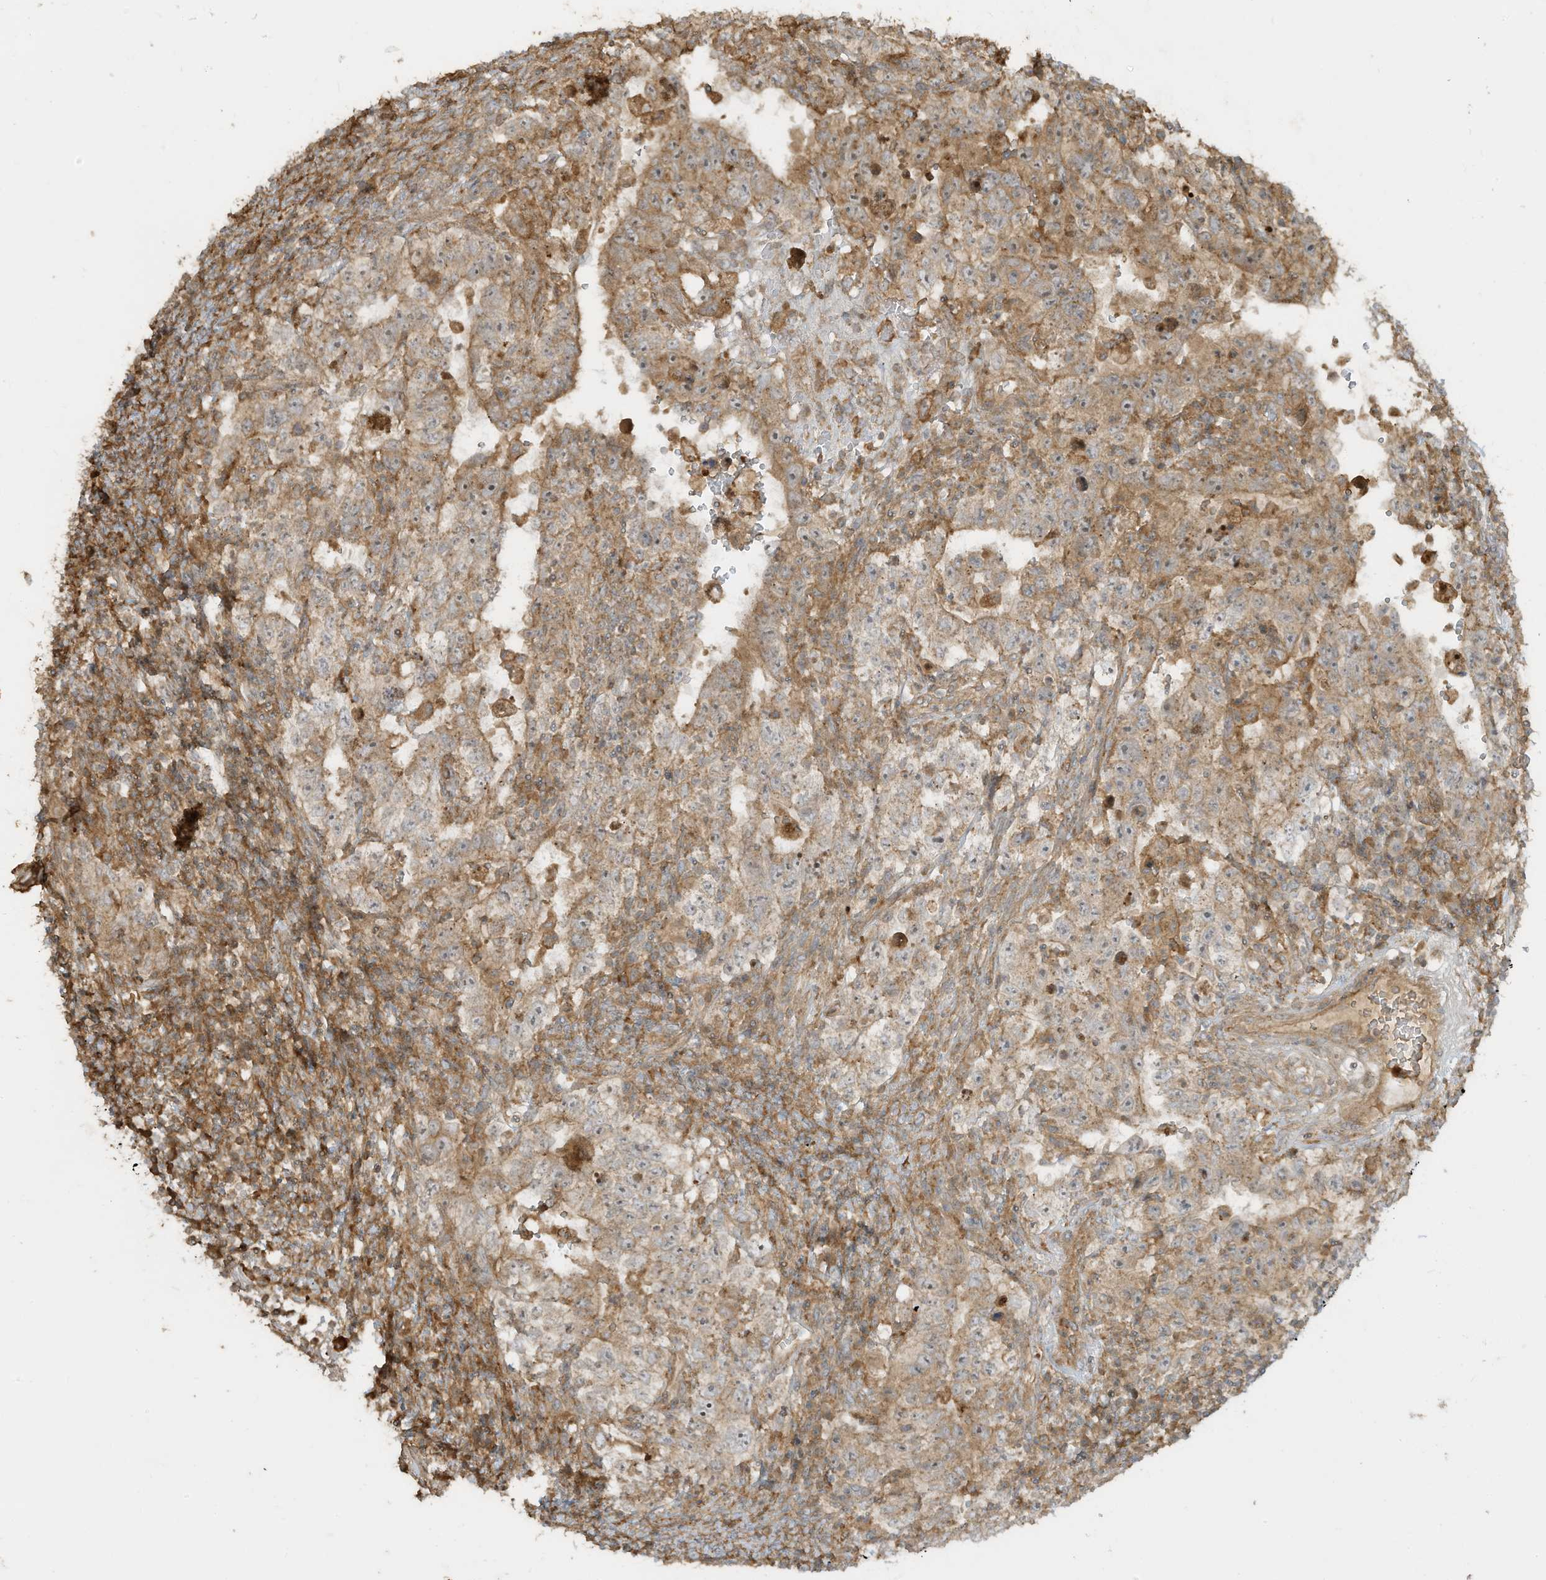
{"staining": {"intensity": "moderate", "quantity": ">75%", "location": "cytoplasmic/membranous"}, "tissue": "testis cancer", "cell_type": "Tumor cells", "image_type": "cancer", "snomed": [{"axis": "morphology", "description": "Carcinoma, Embryonal, NOS"}, {"axis": "topography", "description": "Testis"}], "caption": "An IHC micrograph of tumor tissue is shown. Protein staining in brown labels moderate cytoplasmic/membranous positivity in embryonal carcinoma (testis) within tumor cells.", "gene": "ENTR1", "patient": {"sex": "male", "age": 26}}